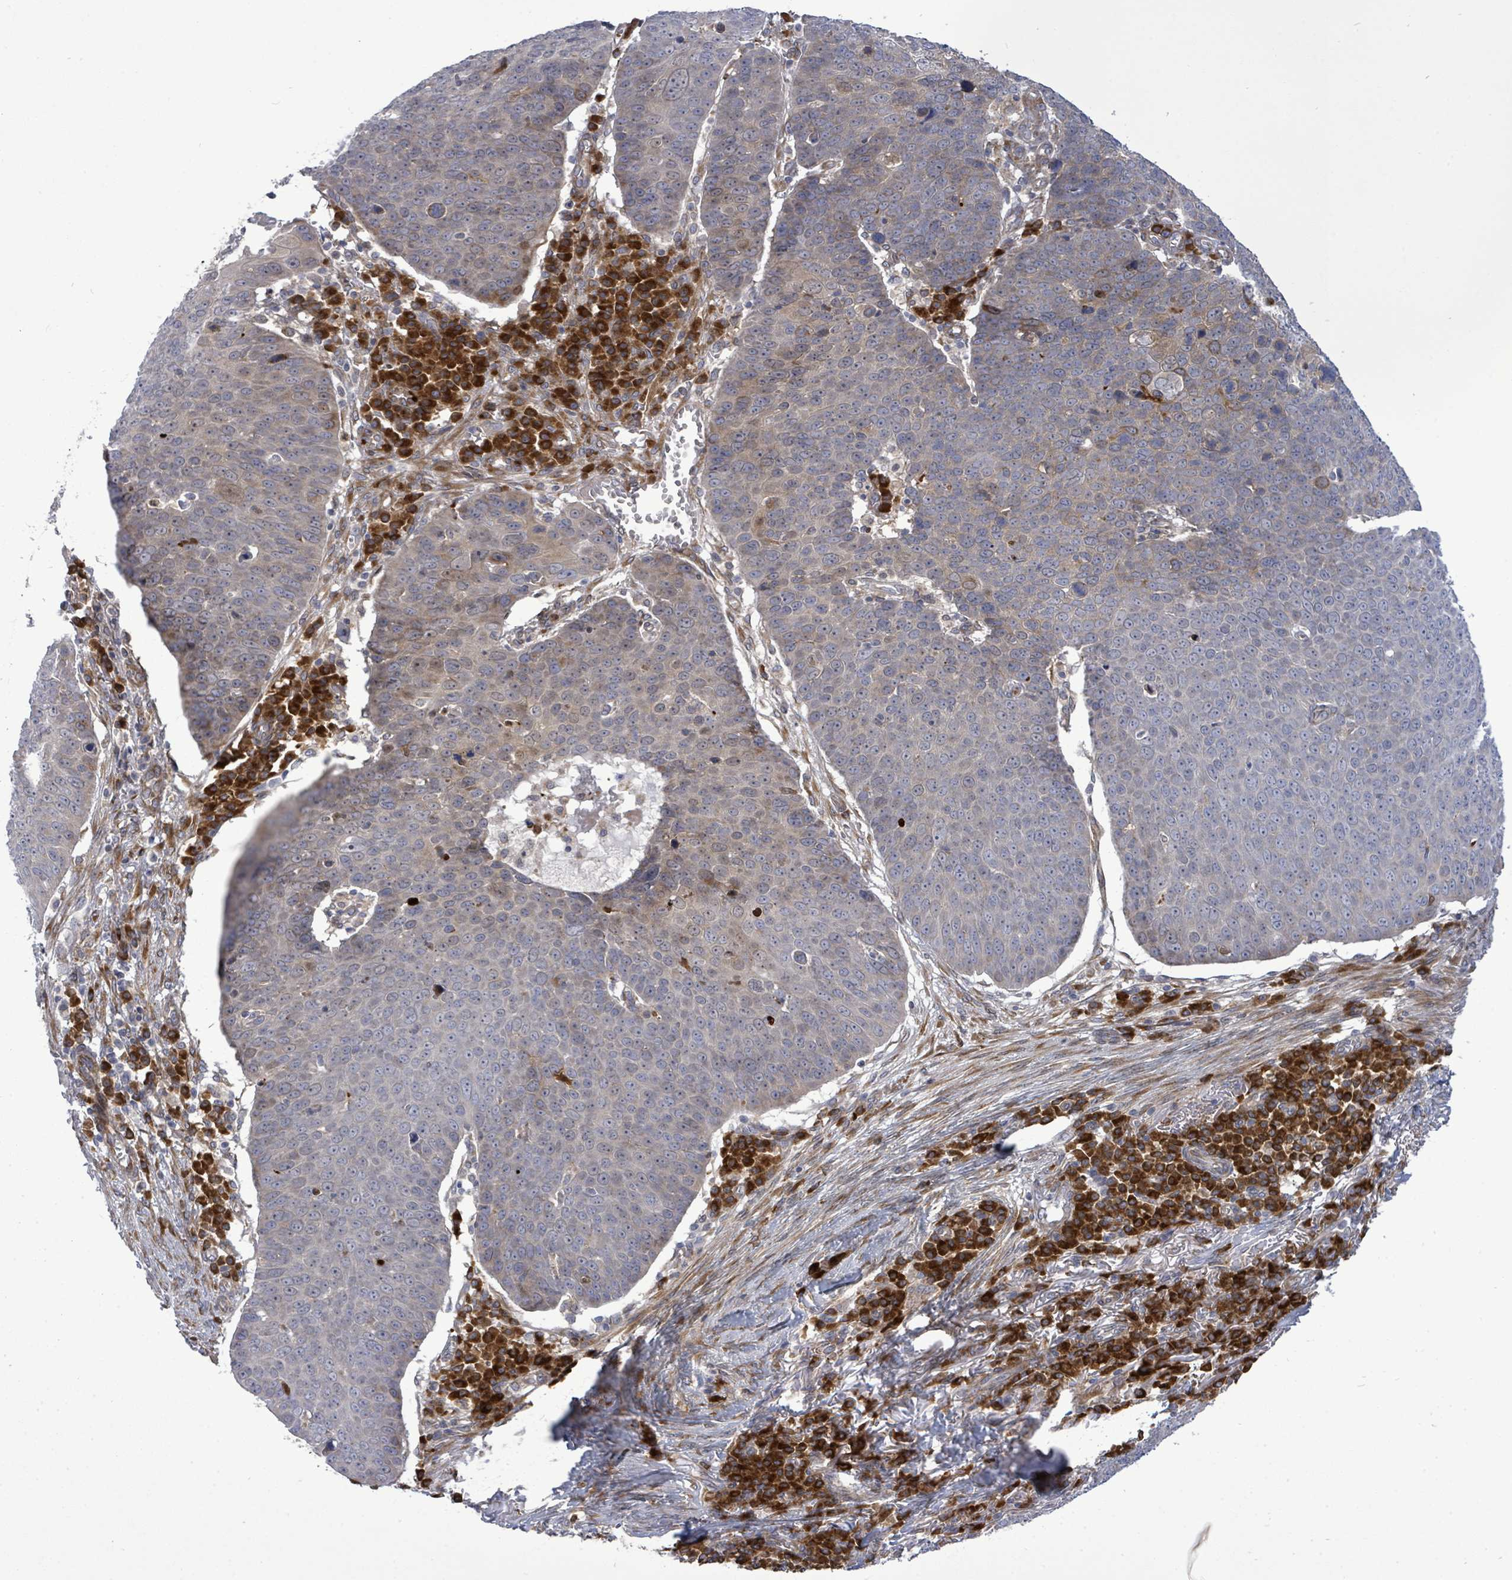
{"staining": {"intensity": "weak", "quantity": "<25%", "location": "cytoplasmic/membranous"}, "tissue": "skin cancer", "cell_type": "Tumor cells", "image_type": "cancer", "snomed": [{"axis": "morphology", "description": "Squamous cell carcinoma, NOS"}, {"axis": "topography", "description": "Skin"}], "caption": "High magnification brightfield microscopy of skin squamous cell carcinoma stained with DAB (3,3'-diaminobenzidine) (brown) and counterstained with hematoxylin (blue): tumor cells show no significant positivity.", "gene": "SAR1A", "patient": {"sex": "male", "age": 71}}